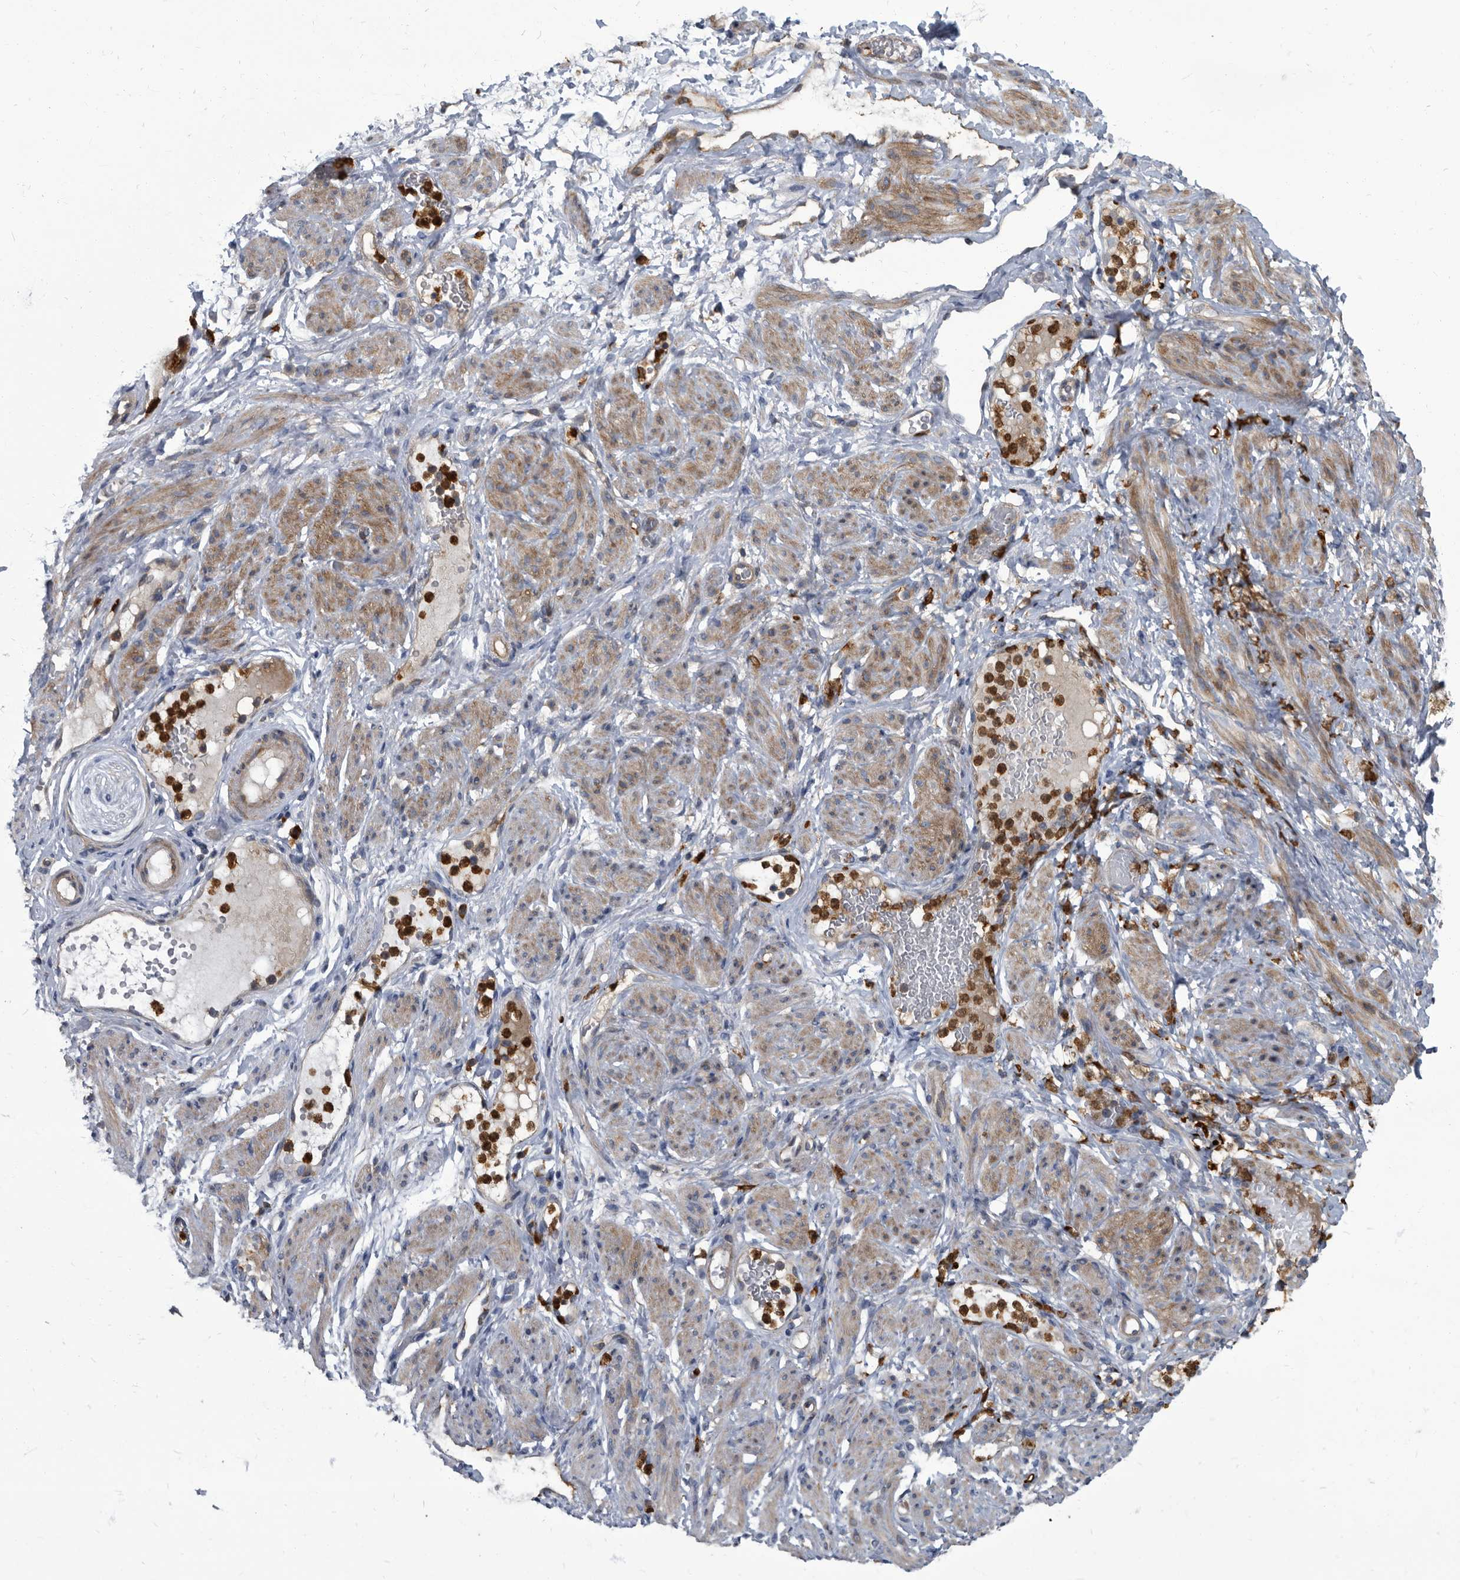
{"staining": {"intensity": "negative", "quantity": "none", "location": "none"}, "tissue": "soft tissue", "cell_type": "Fibroblasts", "image_type": "normal", "snomed": [{"axis": "morphology", "description": "Normal tissue, NOS"}, {"axis": "topography", "description": "Smooth muscle"}, {"axis": "topography", "description": "Peripheral nerve tissue"}], "caption": "The photomicrograph shows no staining of fibroblasts in benign soft tissue.", "gene": "CDV3", "patient": {"sex": "female", "age": 39}}